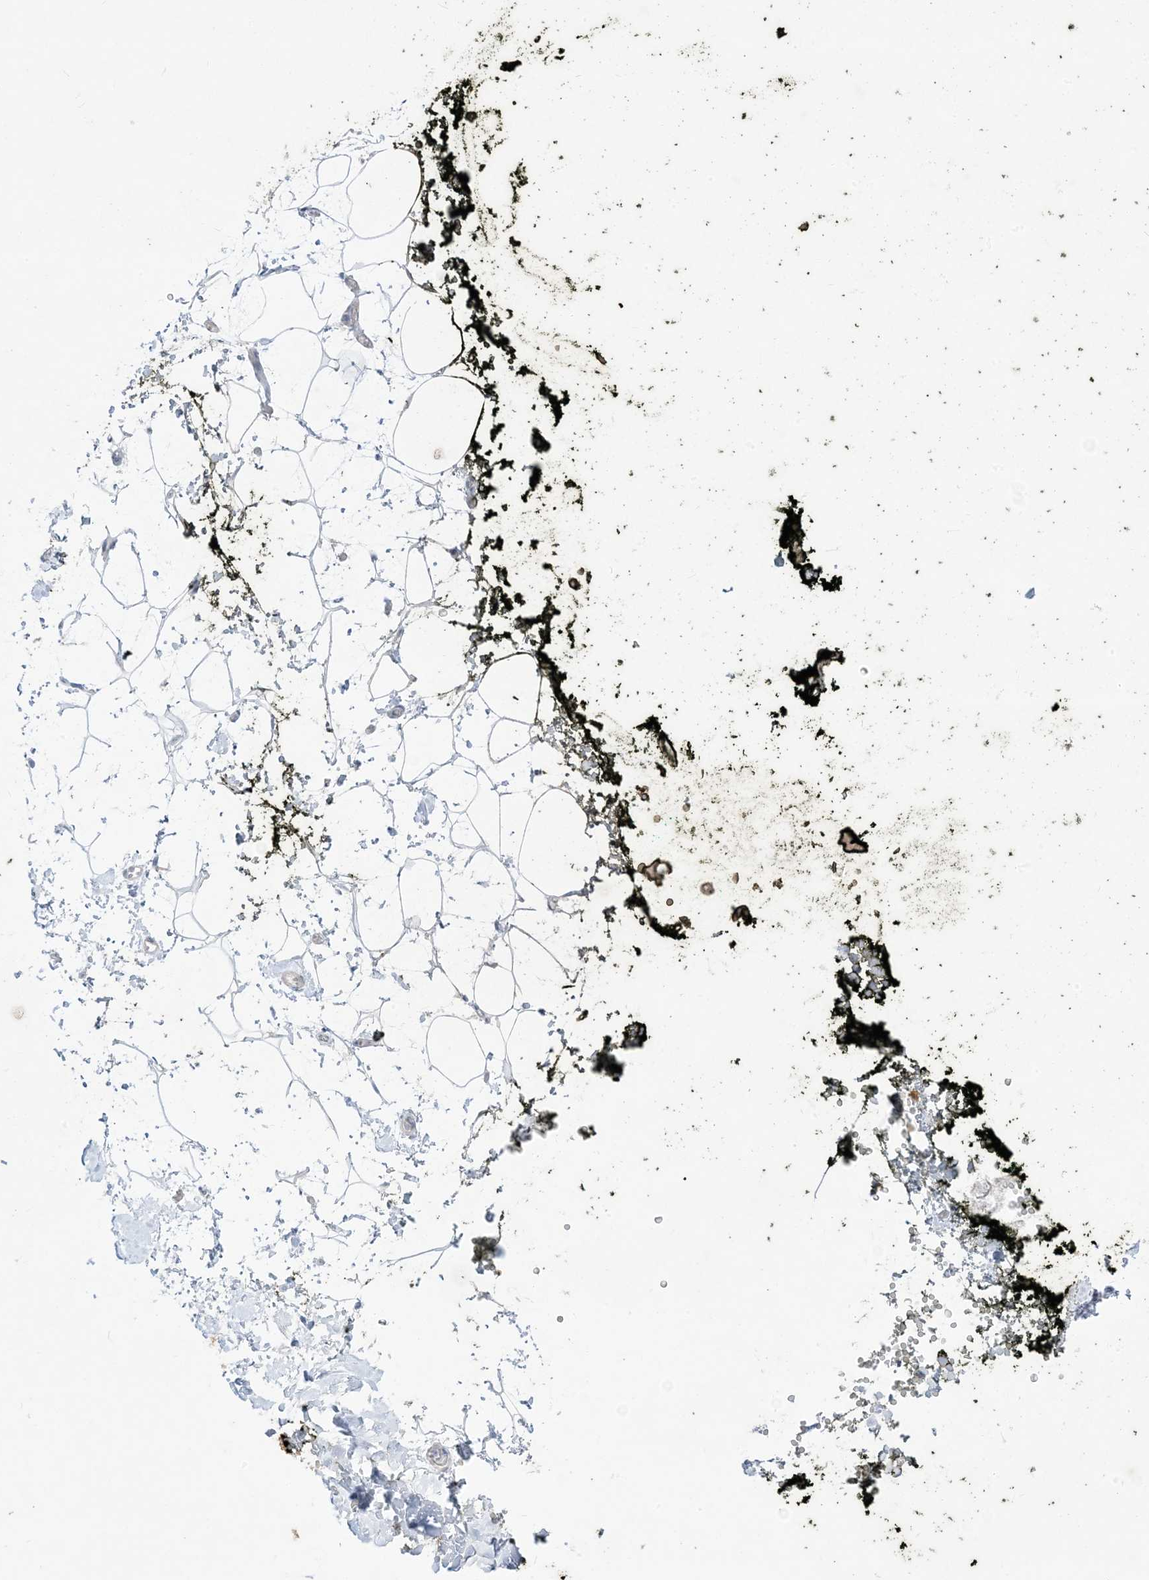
{"staining": {"intensity": "negative", "quantity": "none", "location": "none"}, "tissue": "adipose tissue", "cell_type": "Adipocytes", "image_type": "normal", "snomed": [{"axis": "morphology", "description": "Normal tissue, NOS"}, {"axis": "morphology", "description": "Adenocarcinoma, NOS"}, {"axis": "topography", "description": "Pancreas"}, {"axis": "topography", "description": "Peripheral nerve tissue"}], "caption": "An immunohistochemistry photomicrograph of normal adipose tissue is shown. There is no staining in adipocytes of adipose tissue.", "gene": "FAM184A", "patient": {"sex": "male", "age": 59}}